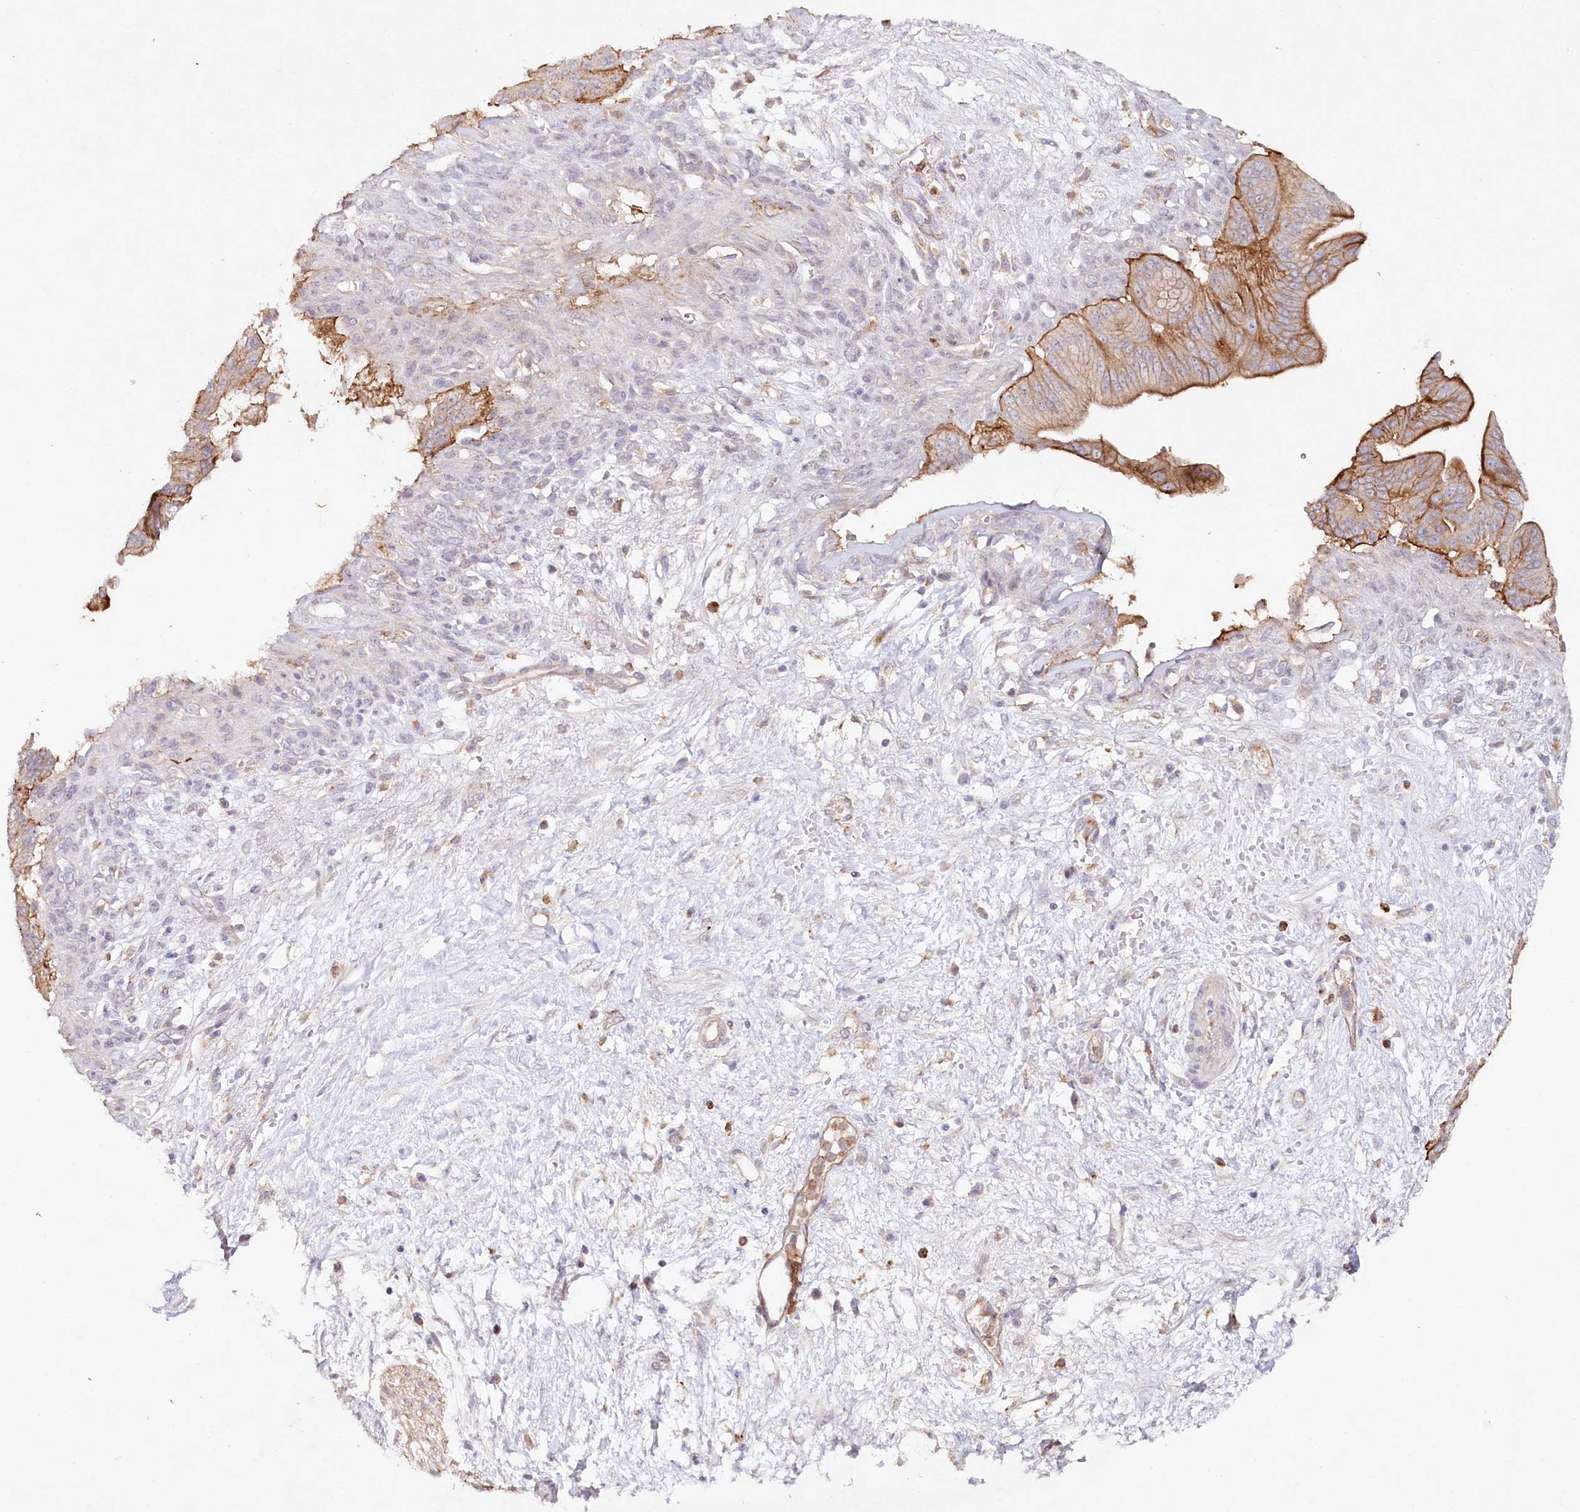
{"staining": {"intensity": "moderate", "quantity": "25%-75%", "location": "cytoplasmic/membranous"}, "tissue": "pancreatic cancer", "cell_type": "Tumor cells", "image_type": "cancer", "snomed": [{"axis": "morphology", "description": "Adenocarcinoma, NOS"}, {"axis": "topography", "description": "Pancreas"}], "caption": "The photomicrograph shows a brown stain indicating the presence of a protein in the cytoplasmic/membranous of tumor cells in pancreatic adenocarcinoma. (DAB (3,3'-diaminobenzidine) IHC, brown staining for protein, blue staining for nuclei).", "gene": "ALDH3B1", "patient": {"sex": "male", "age": 68}}